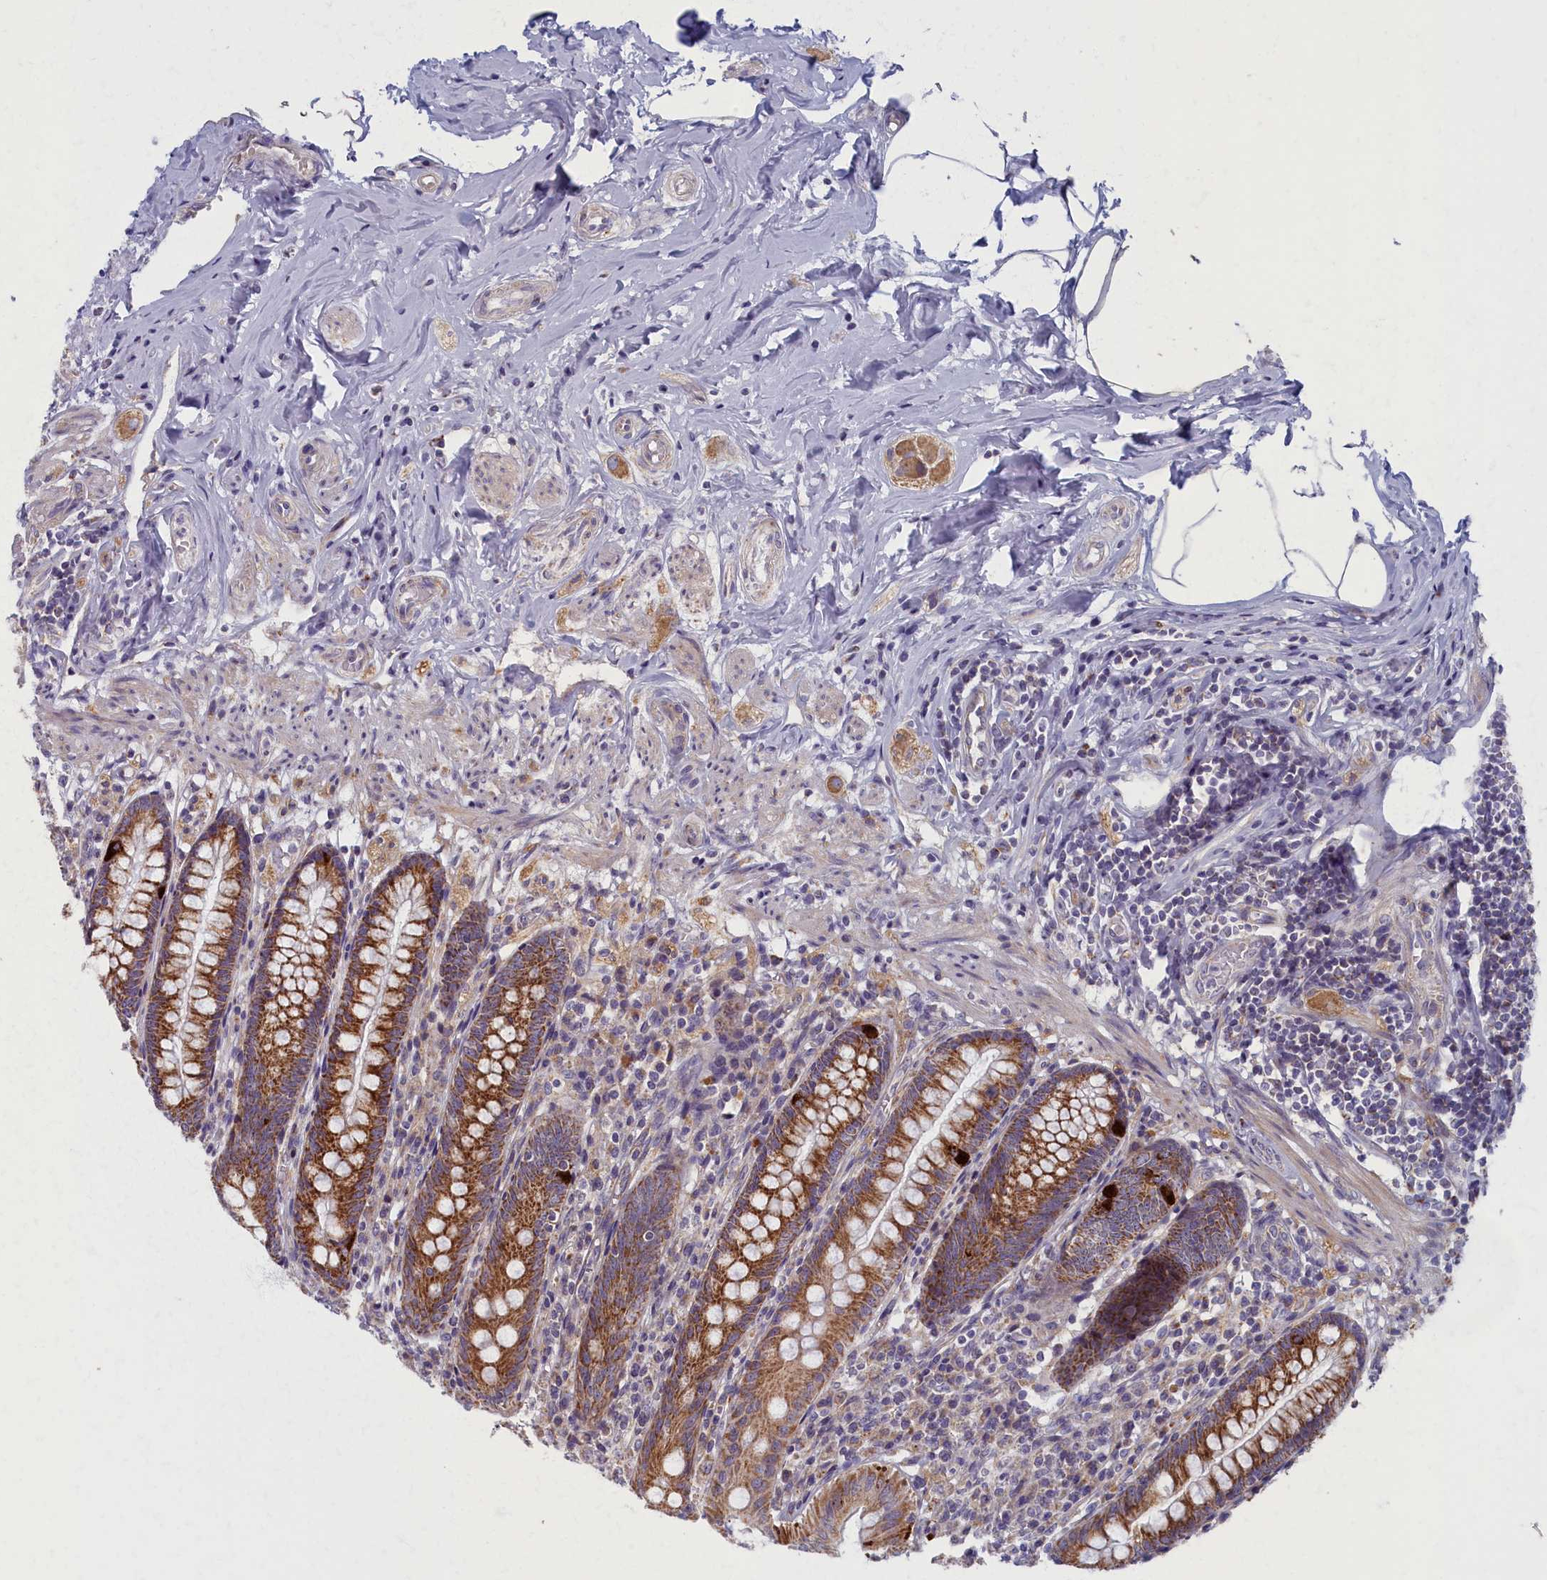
{"staining": {"intensity": "strong", "quantity": ">75%", "location": "cytoplasmic/membranous"}, "tissue": "appendix", "cell_type": "Glandular cells", "image_type": "normal", "snomed": [{"axis": "morphology", "description": "Normal tissue, NOS"}, {"axis": "topography", "description": "Appendix"}], "caption": "A photomicrograph of human appendix stained for a protein exhibits strong cytoplasmic/membranous brown staining in glandular cells.", "gene": "MRPS25", "patient": {"sex": "male", "age": 55}}